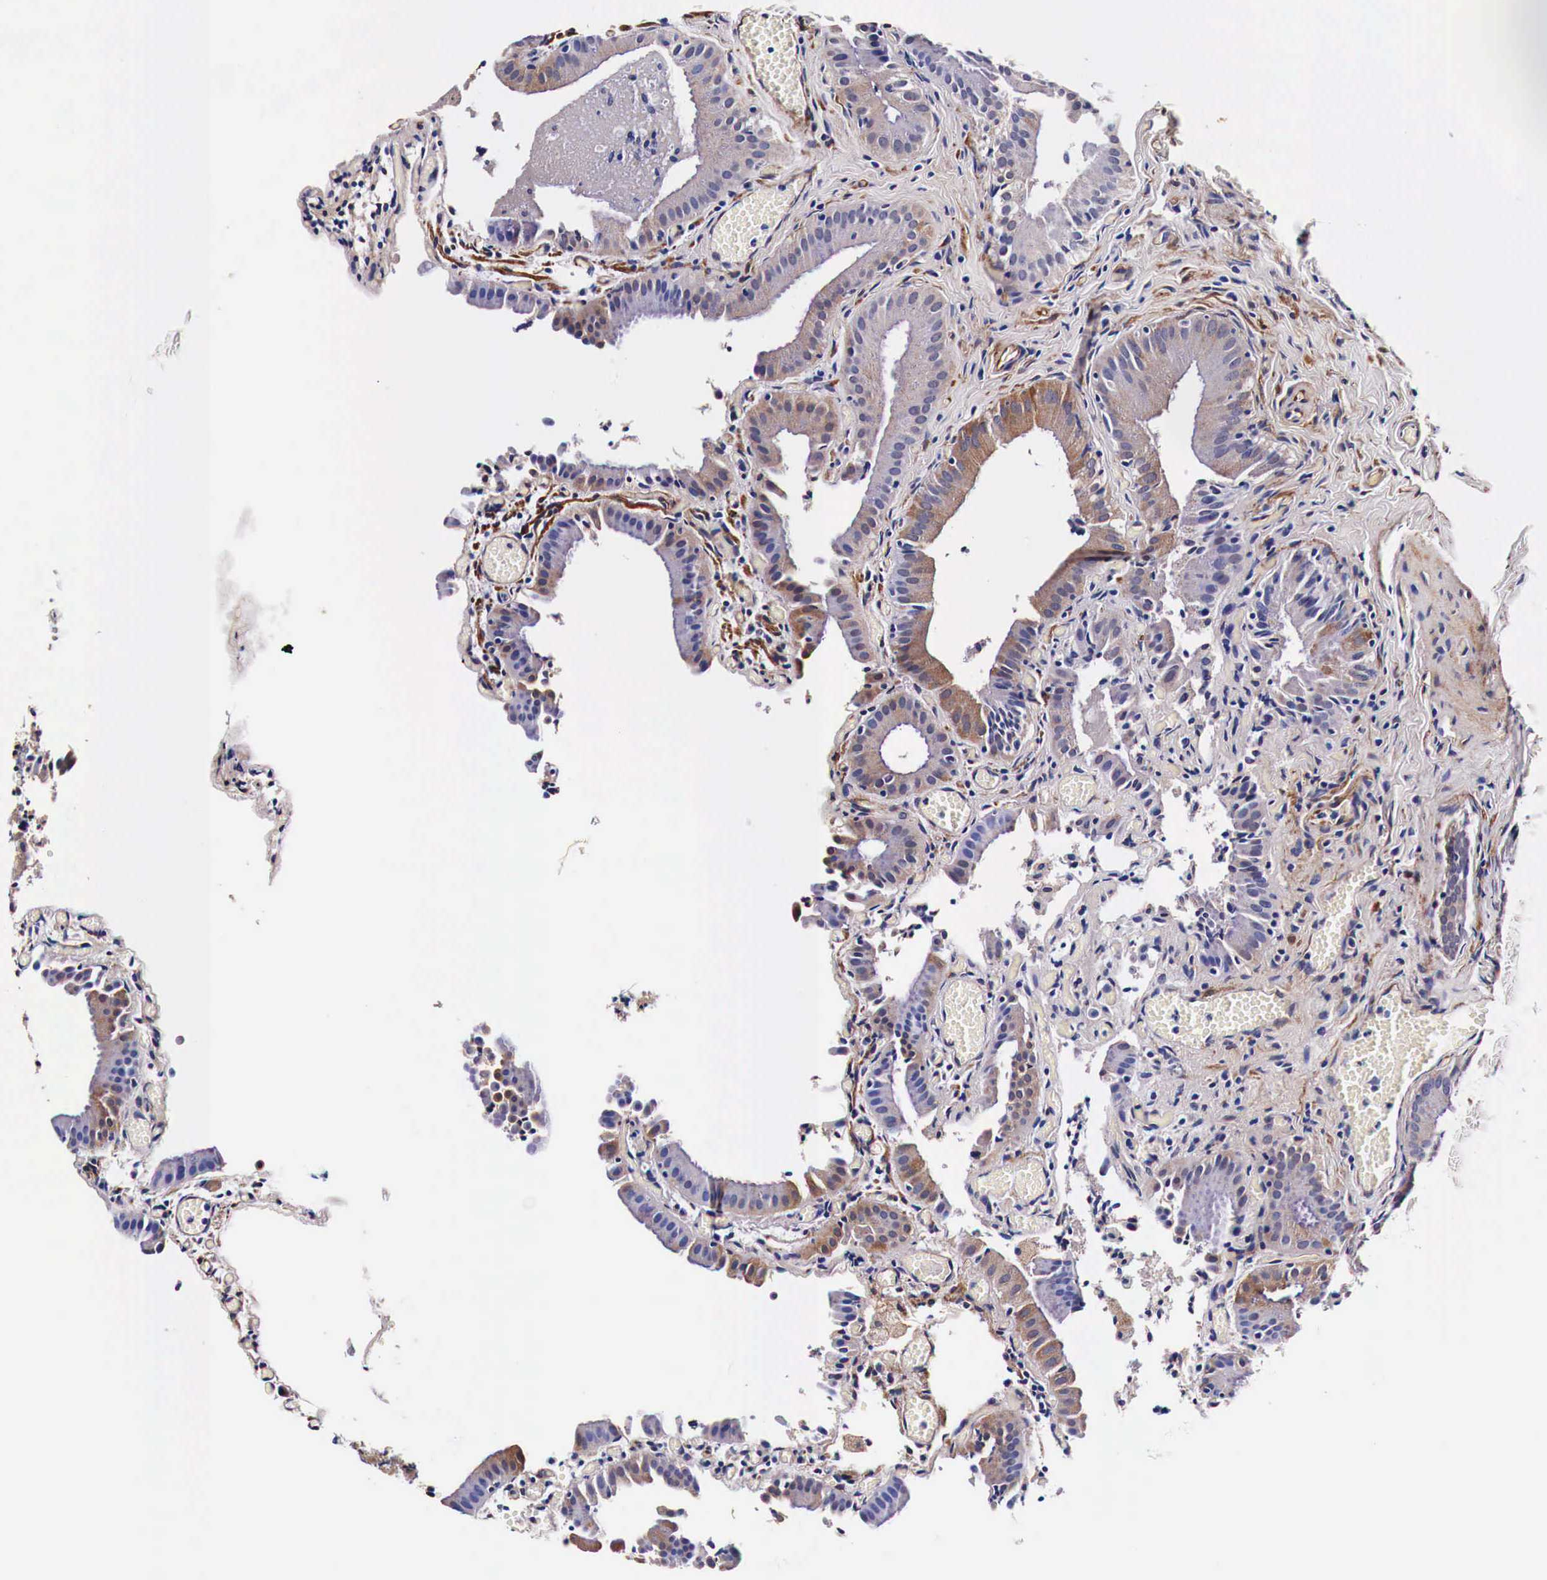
{"staining": {"intensity": "strong", "quantity": "25%-75%", "location": "cytoplasmic/membranous"}, "tissue": "gallbladder", "cell_type": "Glandular cells", "image_type": "normal", "snomed": [{"axis": "morphology", "description": "Normal tissue, NOS"}, {"axis": "topography", "description": "Gallbladder"}], "caption": "The immunohistochemical stain labels strong cytoplasmic/membranous expression in glandular cells of normal gallbladder. The staining was performed using DAB (3,3'-diaminobenzidine) to visualize the protein expression in brown, while the nuclei were stained in blue with hematoxylin (Magnification: 20x).", "gene": "HSPB1", "patient": {"sex": "female", "age": 44}}